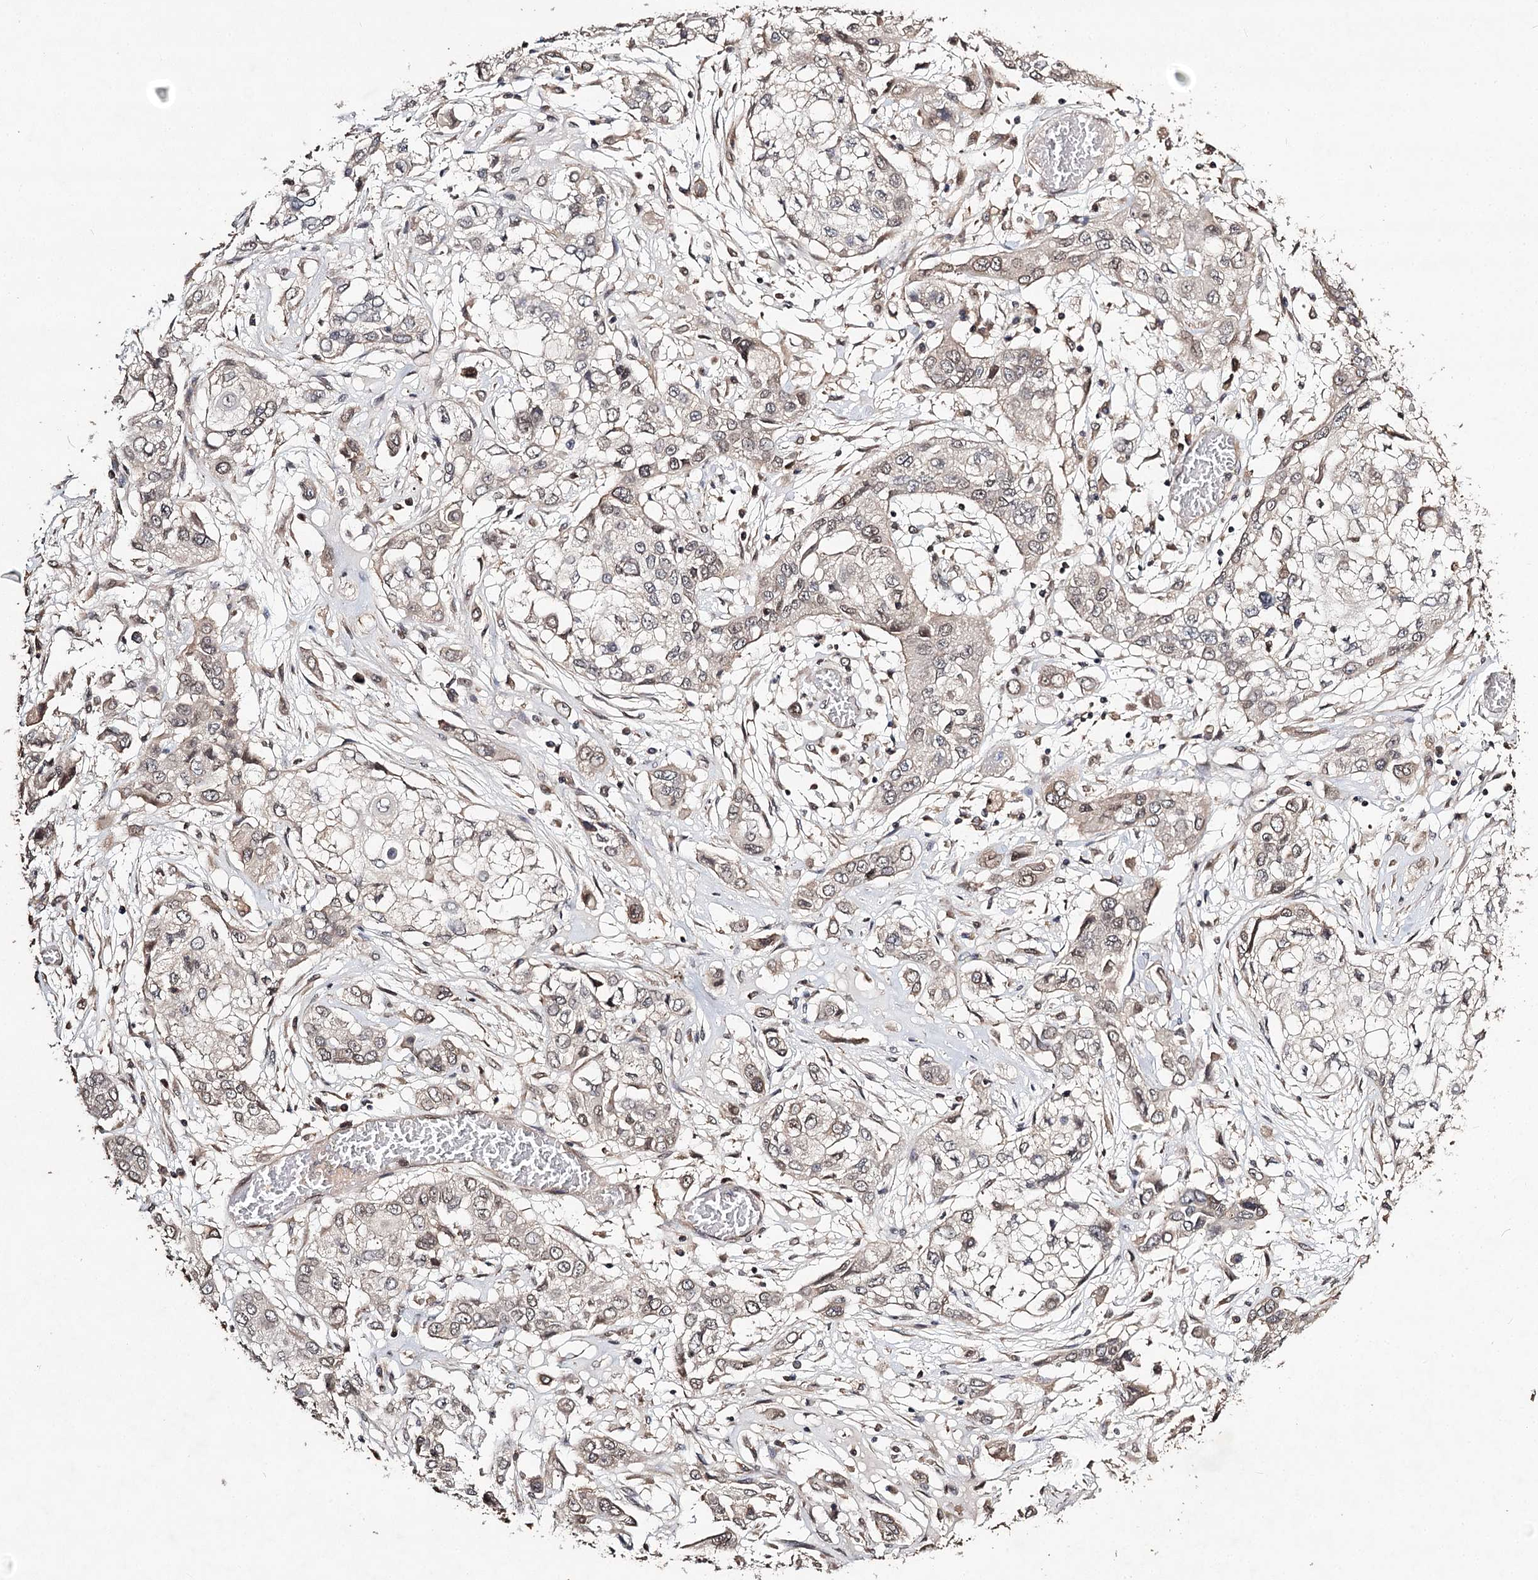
{"staining": {"intensity": "negative", "quantity": "none", "location": "none"}, "tissue": "lung cancer", "cell_type": "Tumor cells", "image_type": "cancer", "snomed": [{"axis": "morphology", "description": "Squamous cell carcinoma, NOS"}, {"axis": "topography", "description": "Lung"}], "caption": "Immunohistochemistry histopathology image of human lung squamous cell carcinoma stained for a protein (brown), which displays no expression in tumor cells.", "gene": "NOPCHAP1", "patient": {"sex": "male", "age": 71}}